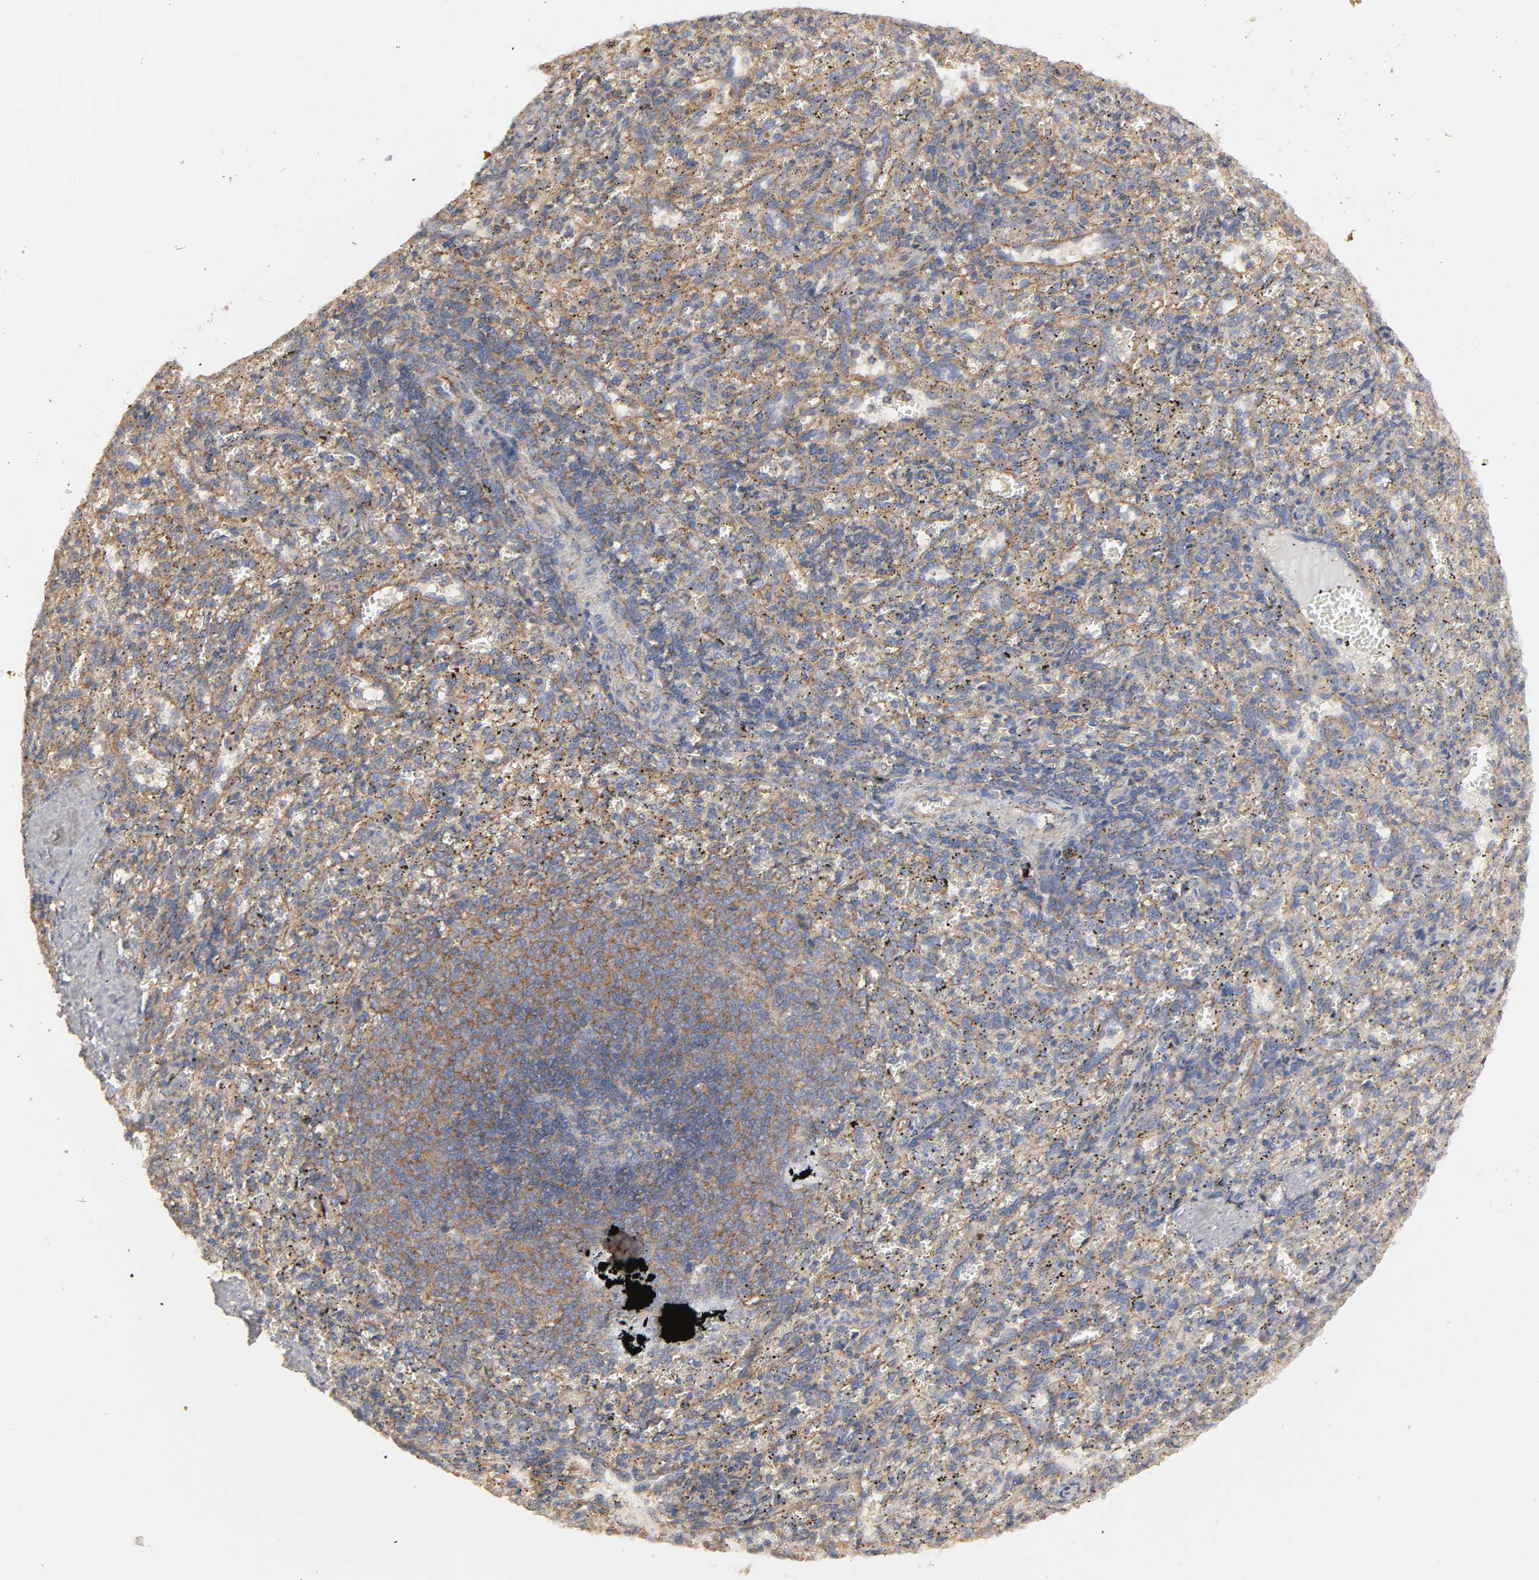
{"staining": {"intensity": "moderate", "quantity": ">75%", "location": "cytoplasmic/membranous"}, "tissue": "spleen", "cell_type": "Cells in red pulp", "image_type": "normal", "snomed": [{"axis": "morphology", "description": "Normal tissue, NOS"}, {"axis": "topography", "description": "Spleen"}], "caption": "Immunohistochemistry (IHC) (DAB) staining of benign human spleen demonstrates moderate cytoplasmic/membranous protein staining in approximately >75% of cells in red pulp. Immunohistochemistry (IHC) stains the protein in brown and the nuclei are stained blue.", "gene": "SH3GLB1", "patient": {"sex": "female", "age": 10}}